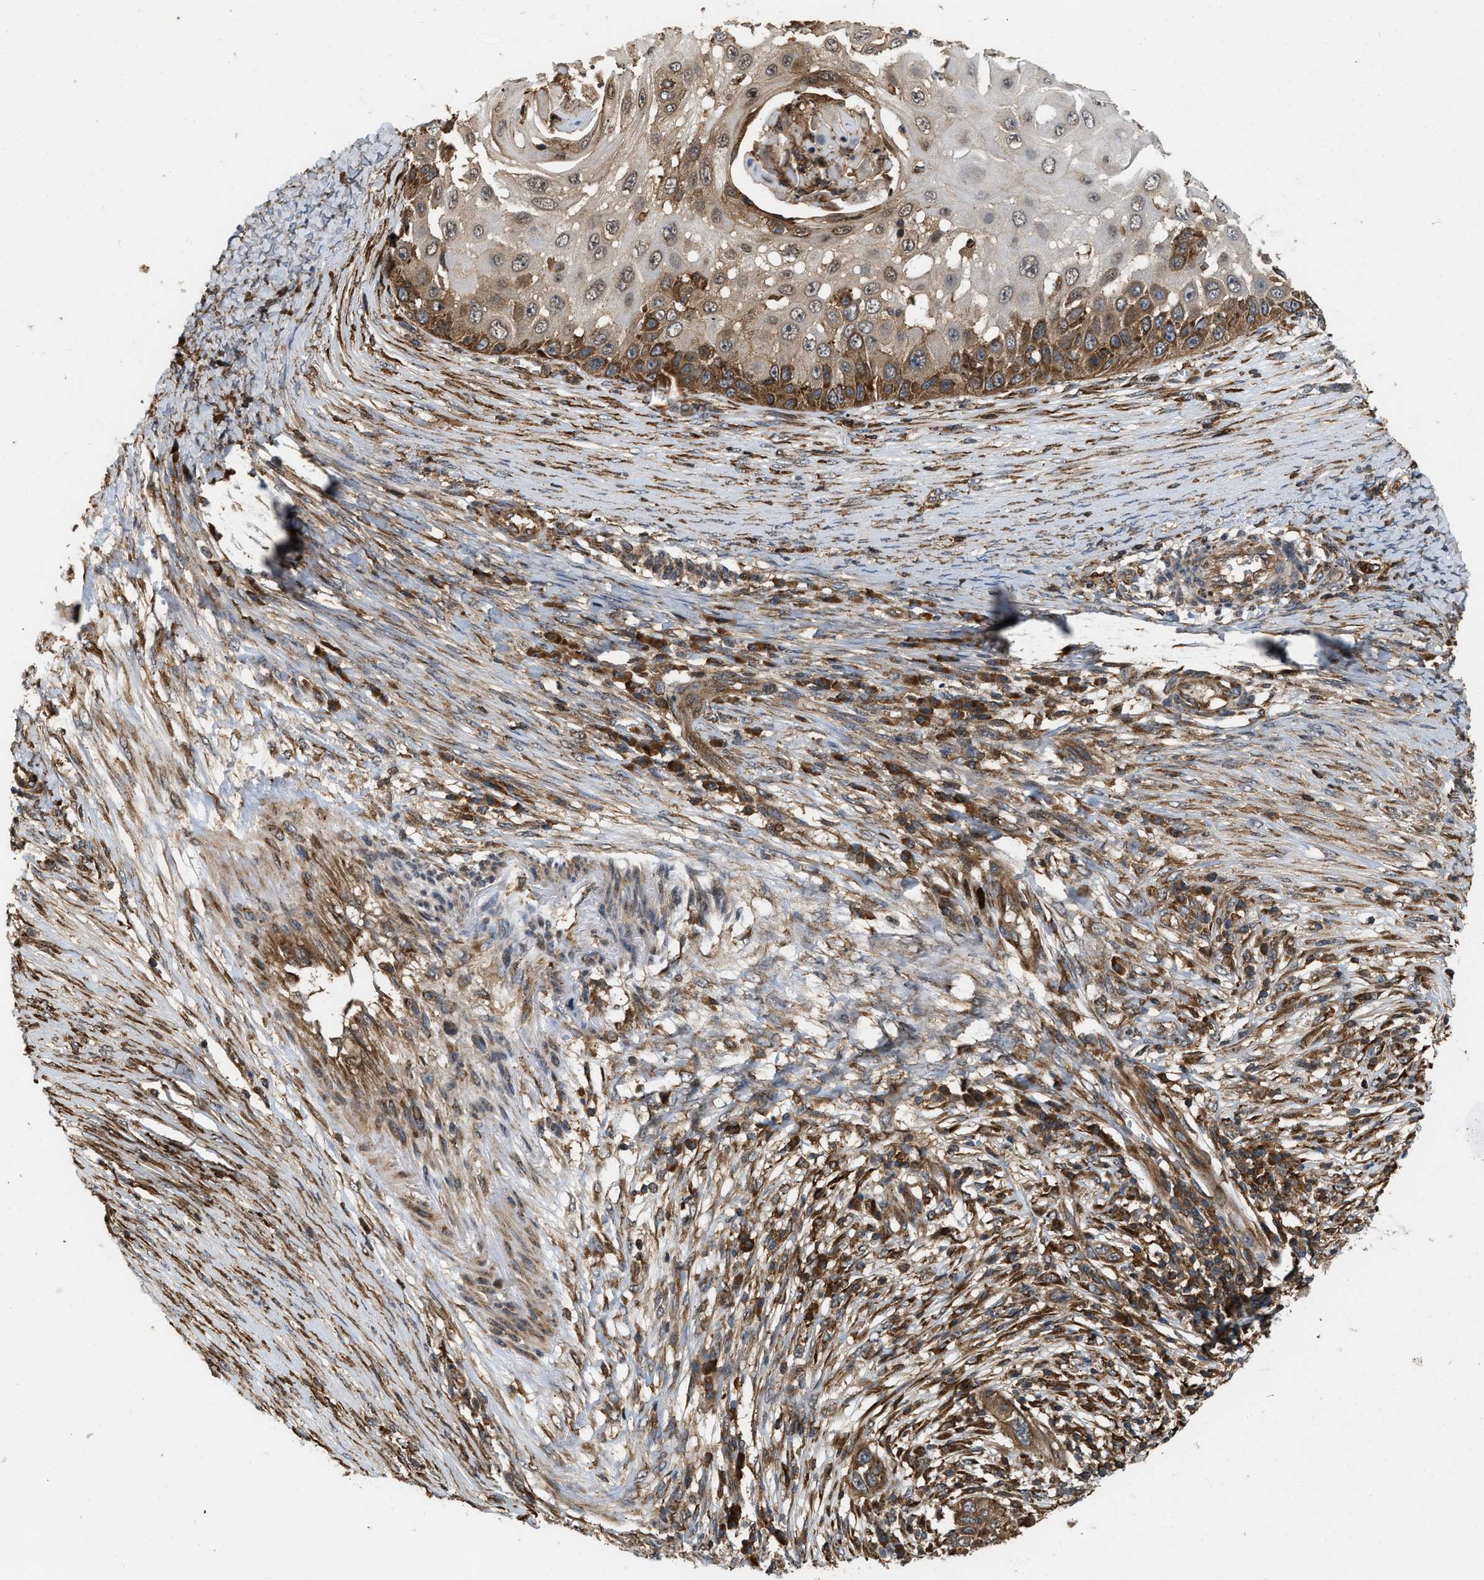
{"staining": {"intensity": "moderate", "quantity": "25%-75%", "location": "cytoplasmic/membranous"}, "tissue": "skin cancer", "cell_type": "Tumor cells", "image_type": "cancer", "snomed": [{"axis": "morphology", "description": "Squamous cell carcinoma, NOS"}, {"axis": "topography", "description": "Skin"}], "caption": "A brown stain labels moderate cytoplasmic/membranous staining of a protein in skin squamous cell carcinoma tumor cells.", "gene": "IQCE", "patient": {"sex": "female", "age": 44}}